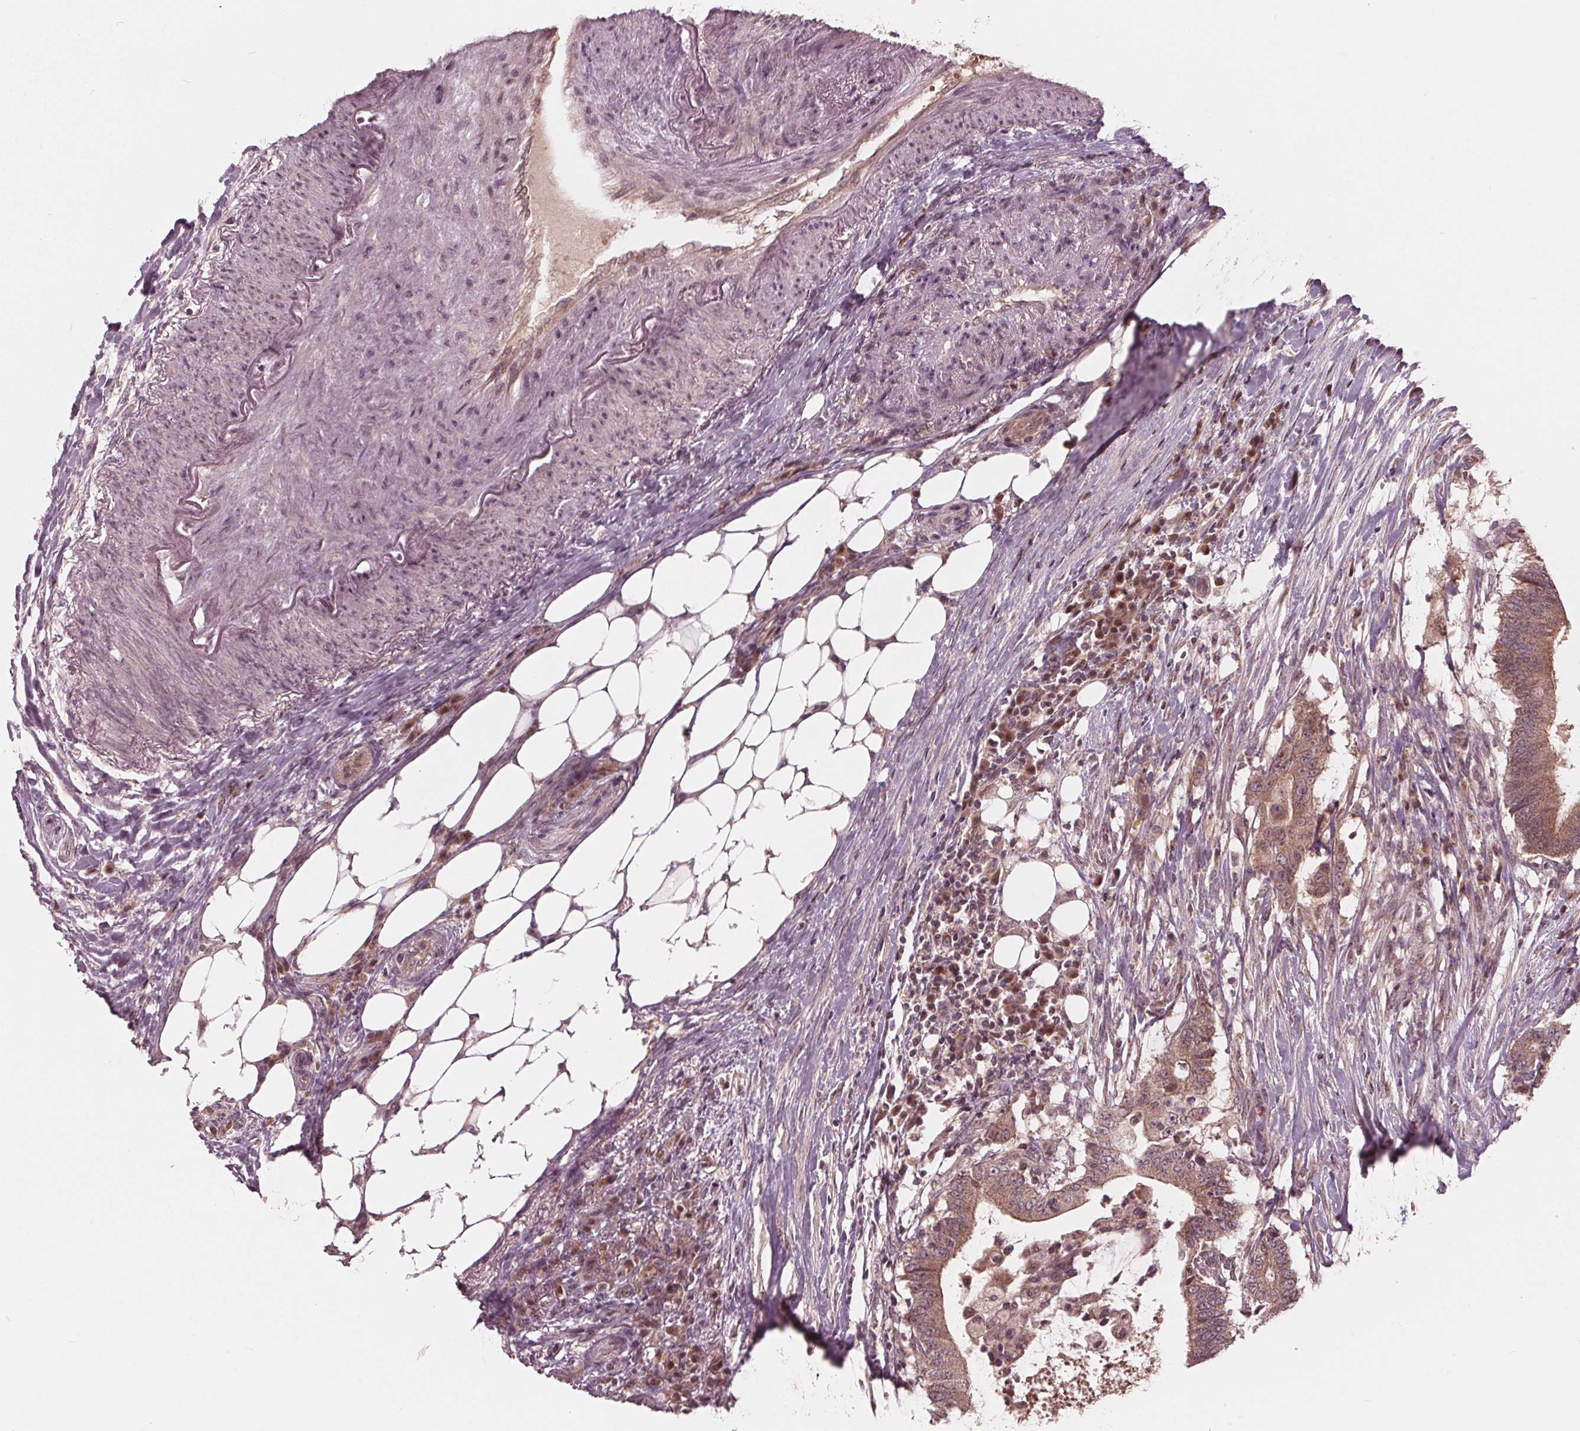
{"staining": {"intensity": "weak", "quantity": ">75%", "location": "cytoplasmic/membranous"}, "tissue": "colorectal cancer", "cell_type": "Tumor cells", "image_type": "cancer", "snomed": [{"axis": "morphology", "description": "Adenocarcinoma, NOS"}, {"axis": "topography", "description": "Colon"}], "caption": "IHC micrograph of neoplastic tissue: colorectal adenocarcinoma stained using IHC shows low levels of weak protein expression localized specifically in the cytoplasmic/membranous of tumor cells, appearing as a cytoplasmic/membranous brown color.", "gene": "UBALD1", "patient": {"sex": "female", "age": 43}}